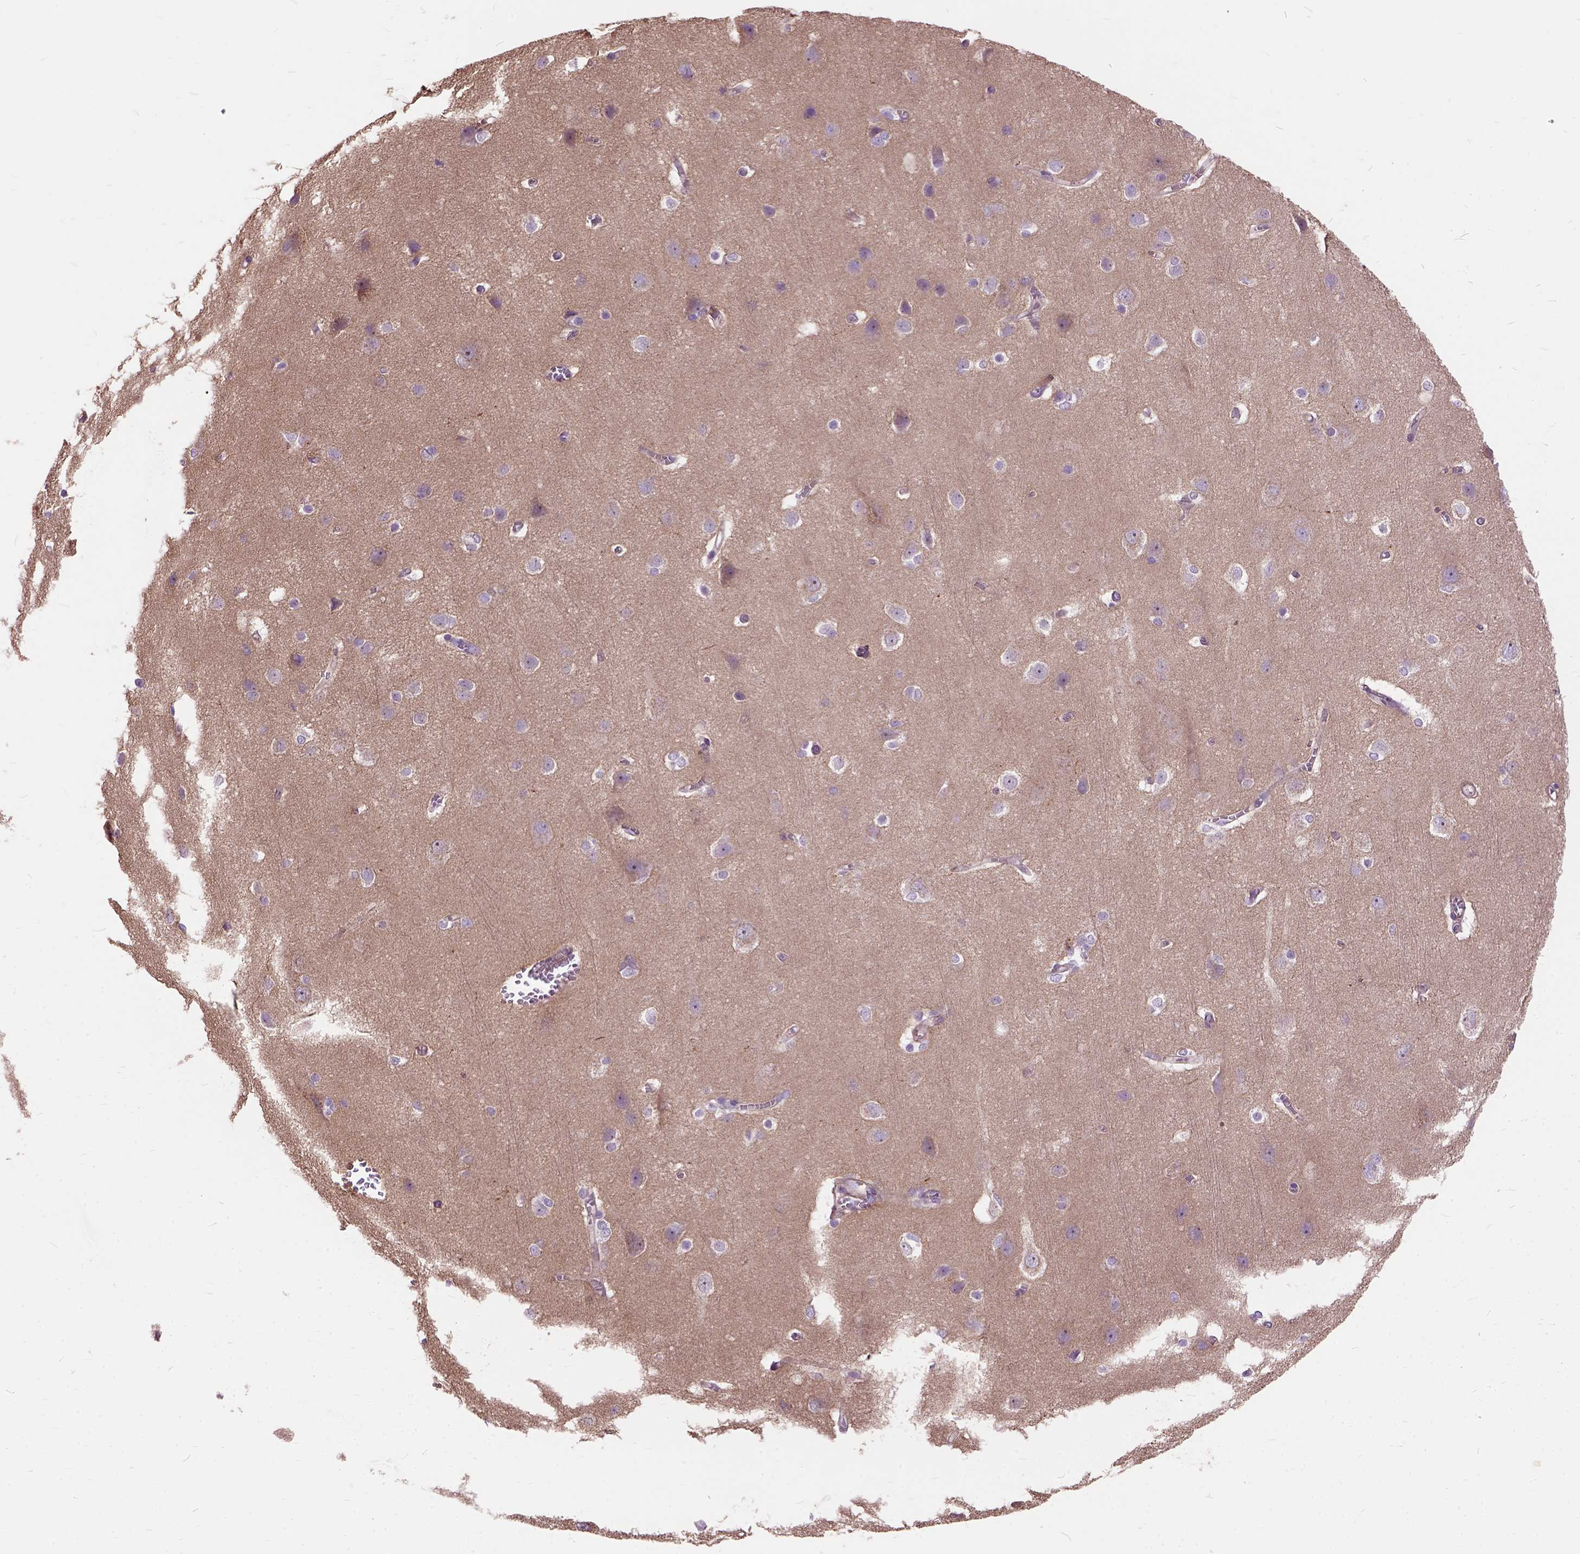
{"staining": {"intensity": "negative", "quantity": "none", "location": "none"}, "tissue": "cerebral cortex", "cell_type": "Endothelial cells", "image_type": "normal", "snomed": [{"axis": "morphology", "description": "Normal tissue, NOS"}, {"axis": "topography", "description": "Cerebral cortex"}], "caption": "DAB immunohistochemical staining of unremarkable human cerebral cortex reveals no significant expression in endothelial cells. (Stains: DAB (3,3'-diaminobenzidine) immunohistochemistry with hematoxylin counter stain, Microscopy: brightfield microscopy at high magnification).", "gene": "MAPT", "patient": {"sex": "male", "age": 37}}